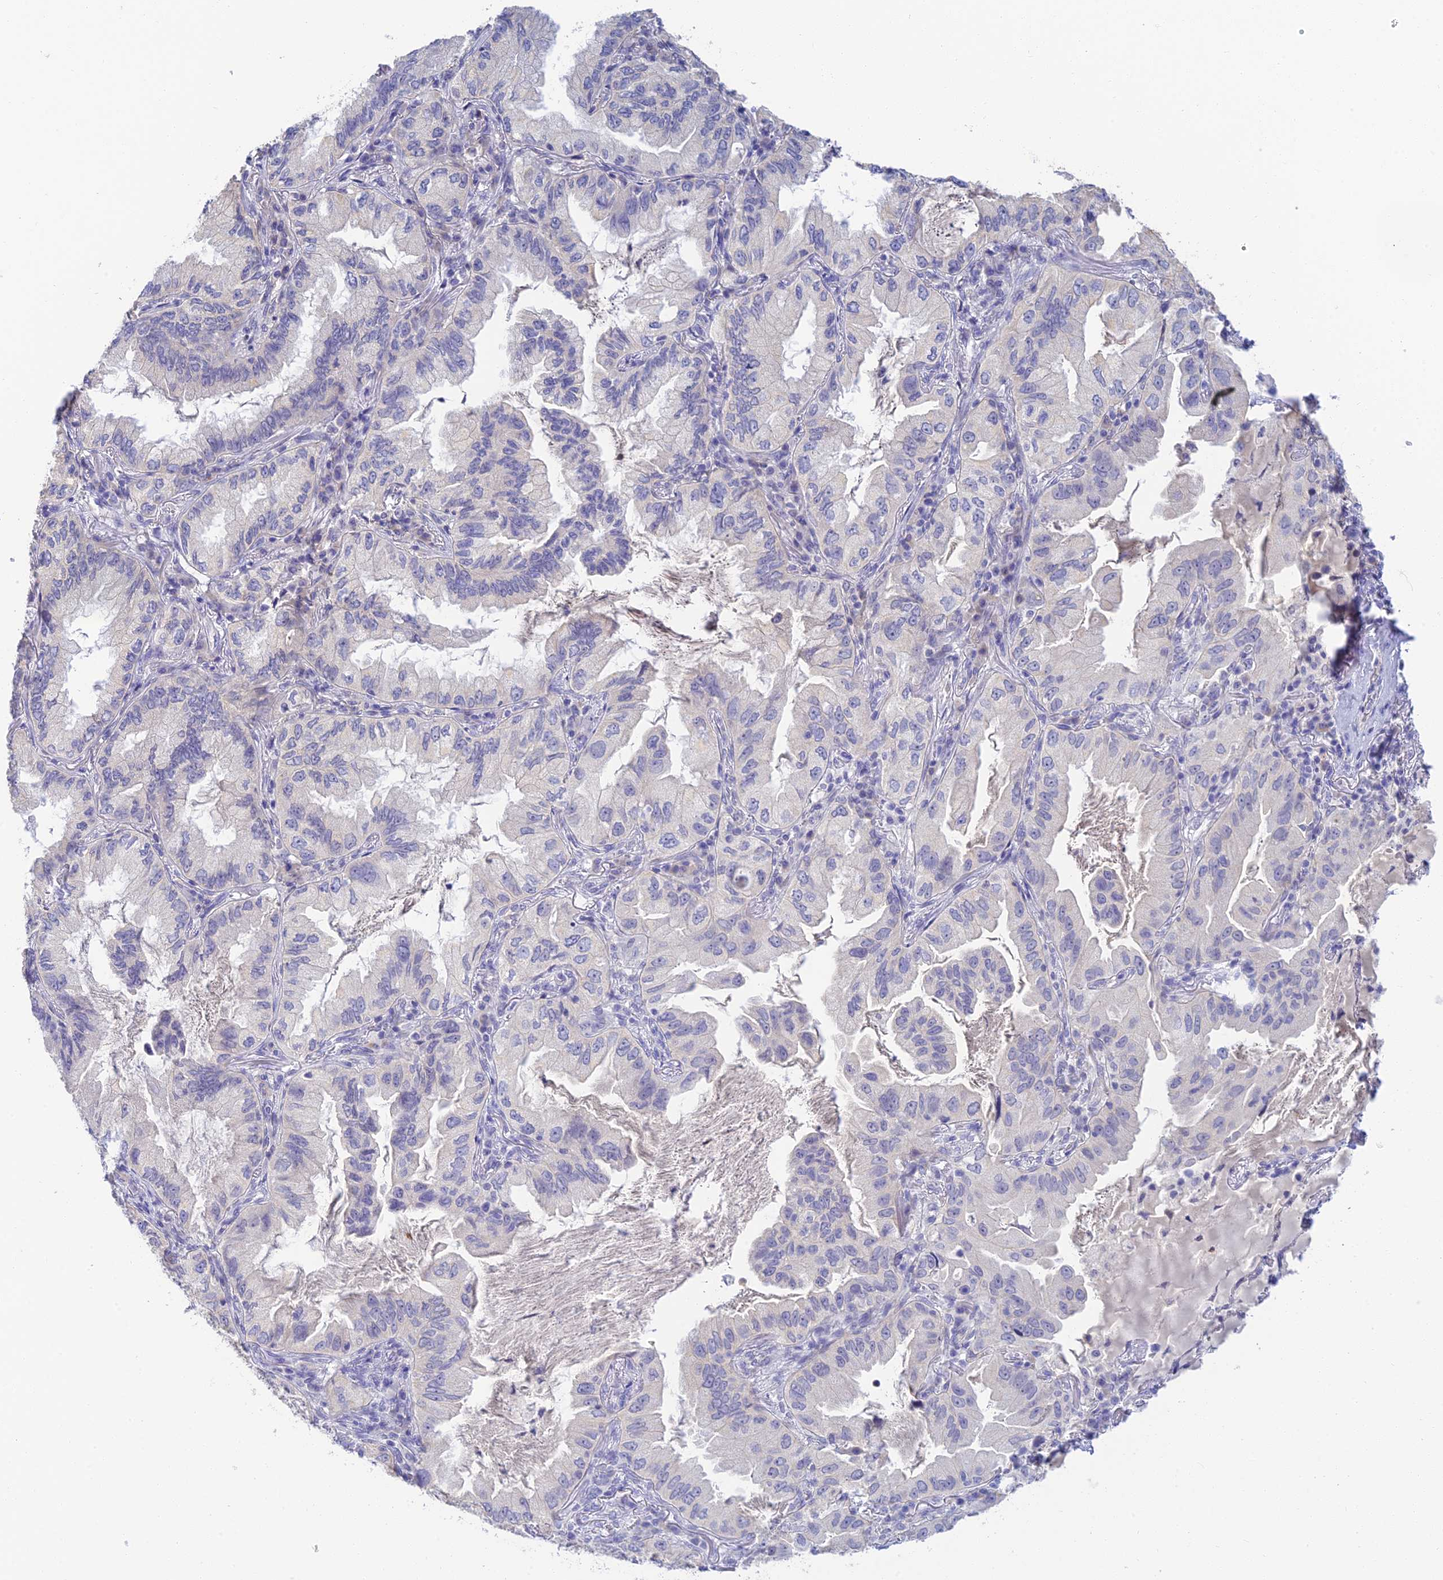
{"staining": {"intensity": "negative", "quantity": "none", "location": "none"}, "tissue": "lung cancer", "cell_type": "Tumor cells", "image_type": "cancer", "snomed": [{"axis": "morphology", "description": "Adenocarcinoma, NOS"}, {"axis": "topography", "description": "Lung"}], "caption": "There is no significant positivity in tumor cells of lung cancer (adenocarcinoma).", "gene": "INTS13", "patient": {"sex": "female", "age": 69}}